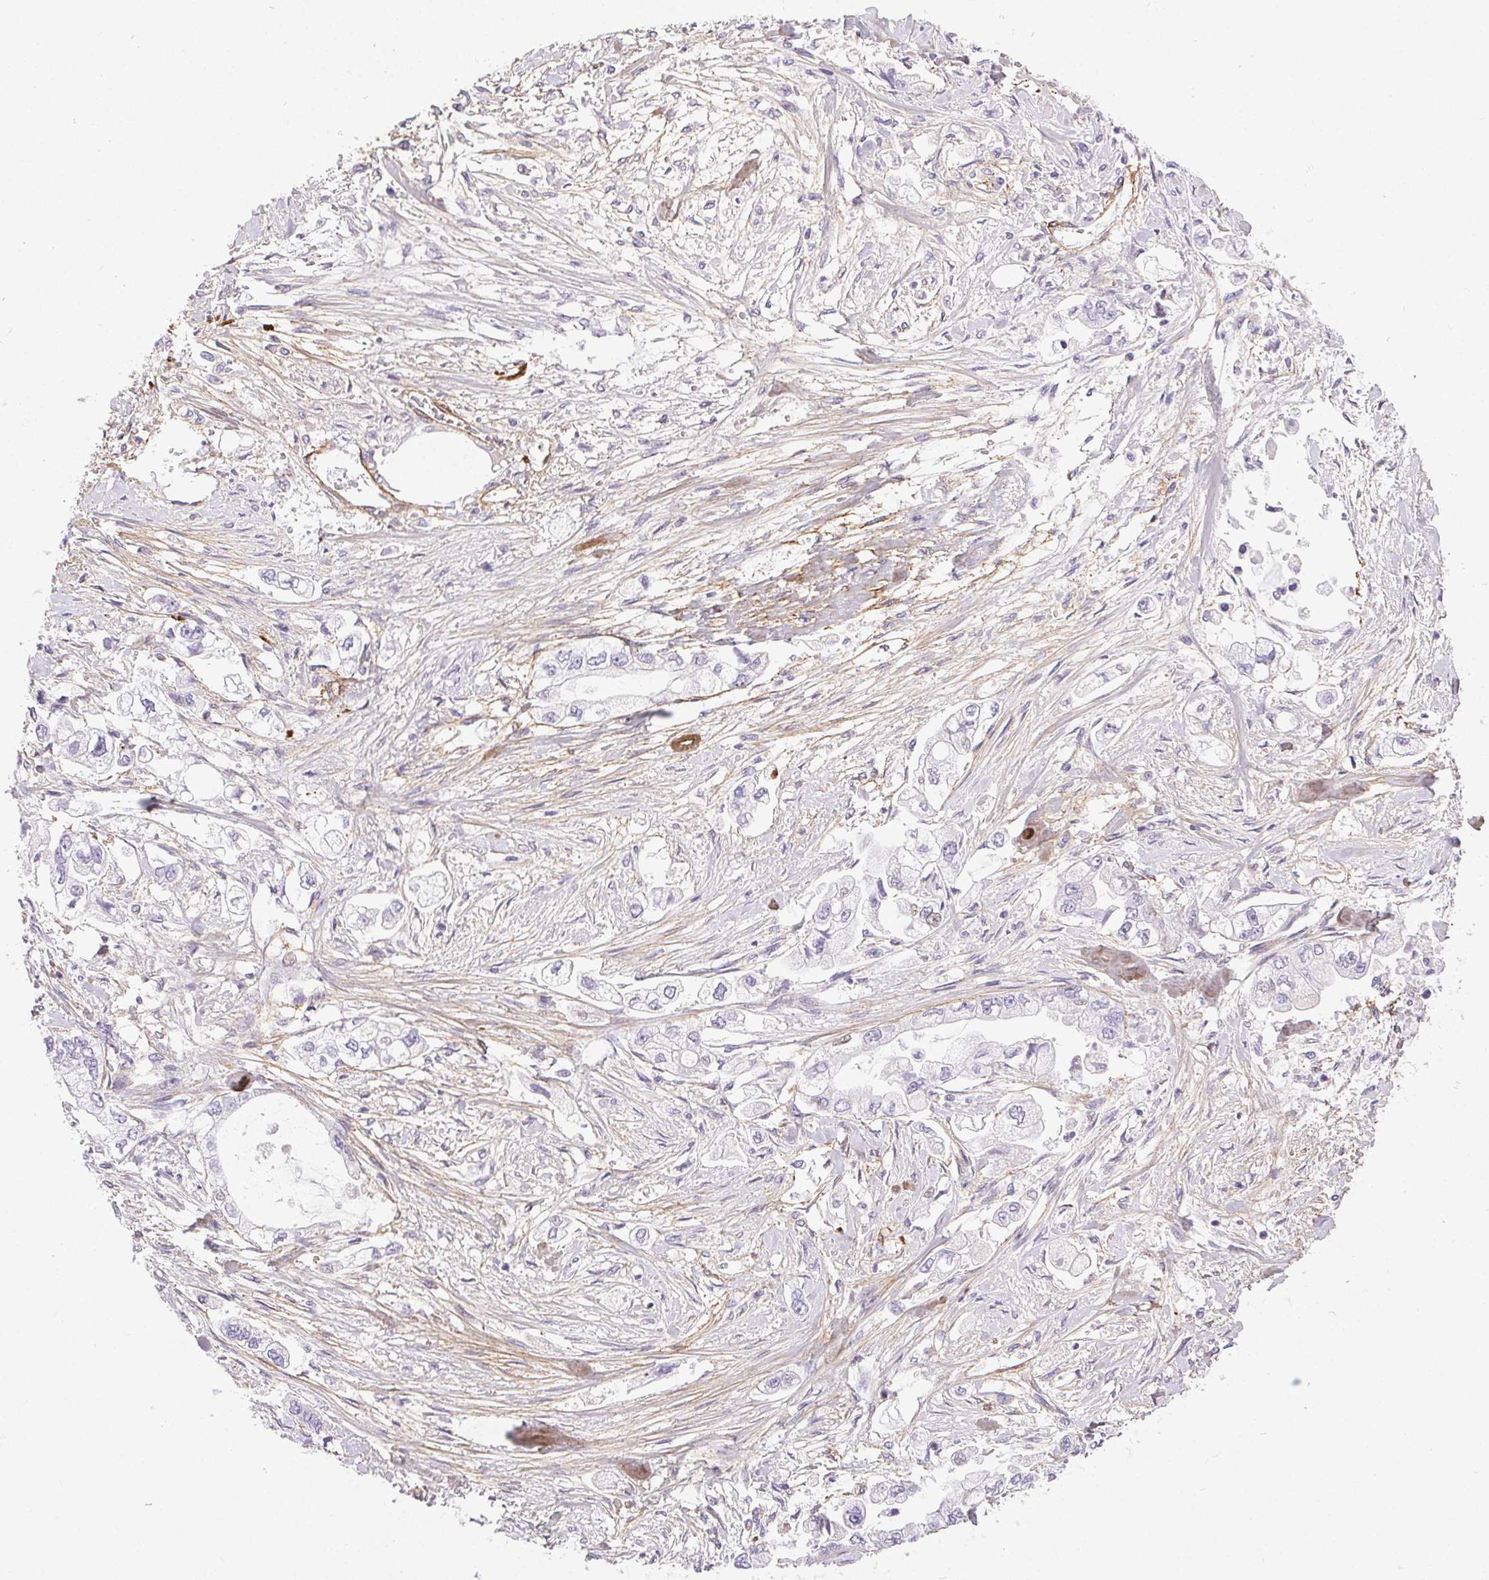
{"staining": {"intensity": "negative", "quantity": "none", "location": "none"}, "tissue": "stomach cancer", "cell_type": "Tumor cells", "image_type": "cancer", "snomed": [{"axis": "morphology", "description": "Adenocarcinoma, NOS"}, {"axis": "topography", "description": "Stomach"}], "caption": "High magnification brightfield microscopy of stomach cancer stained with DAB (brown) and counterstained with hematoxylin (blue): tumor cells show no significant positivity.", "gene": "PDZD2", "patient": {"sex": "male", "age": 62}}